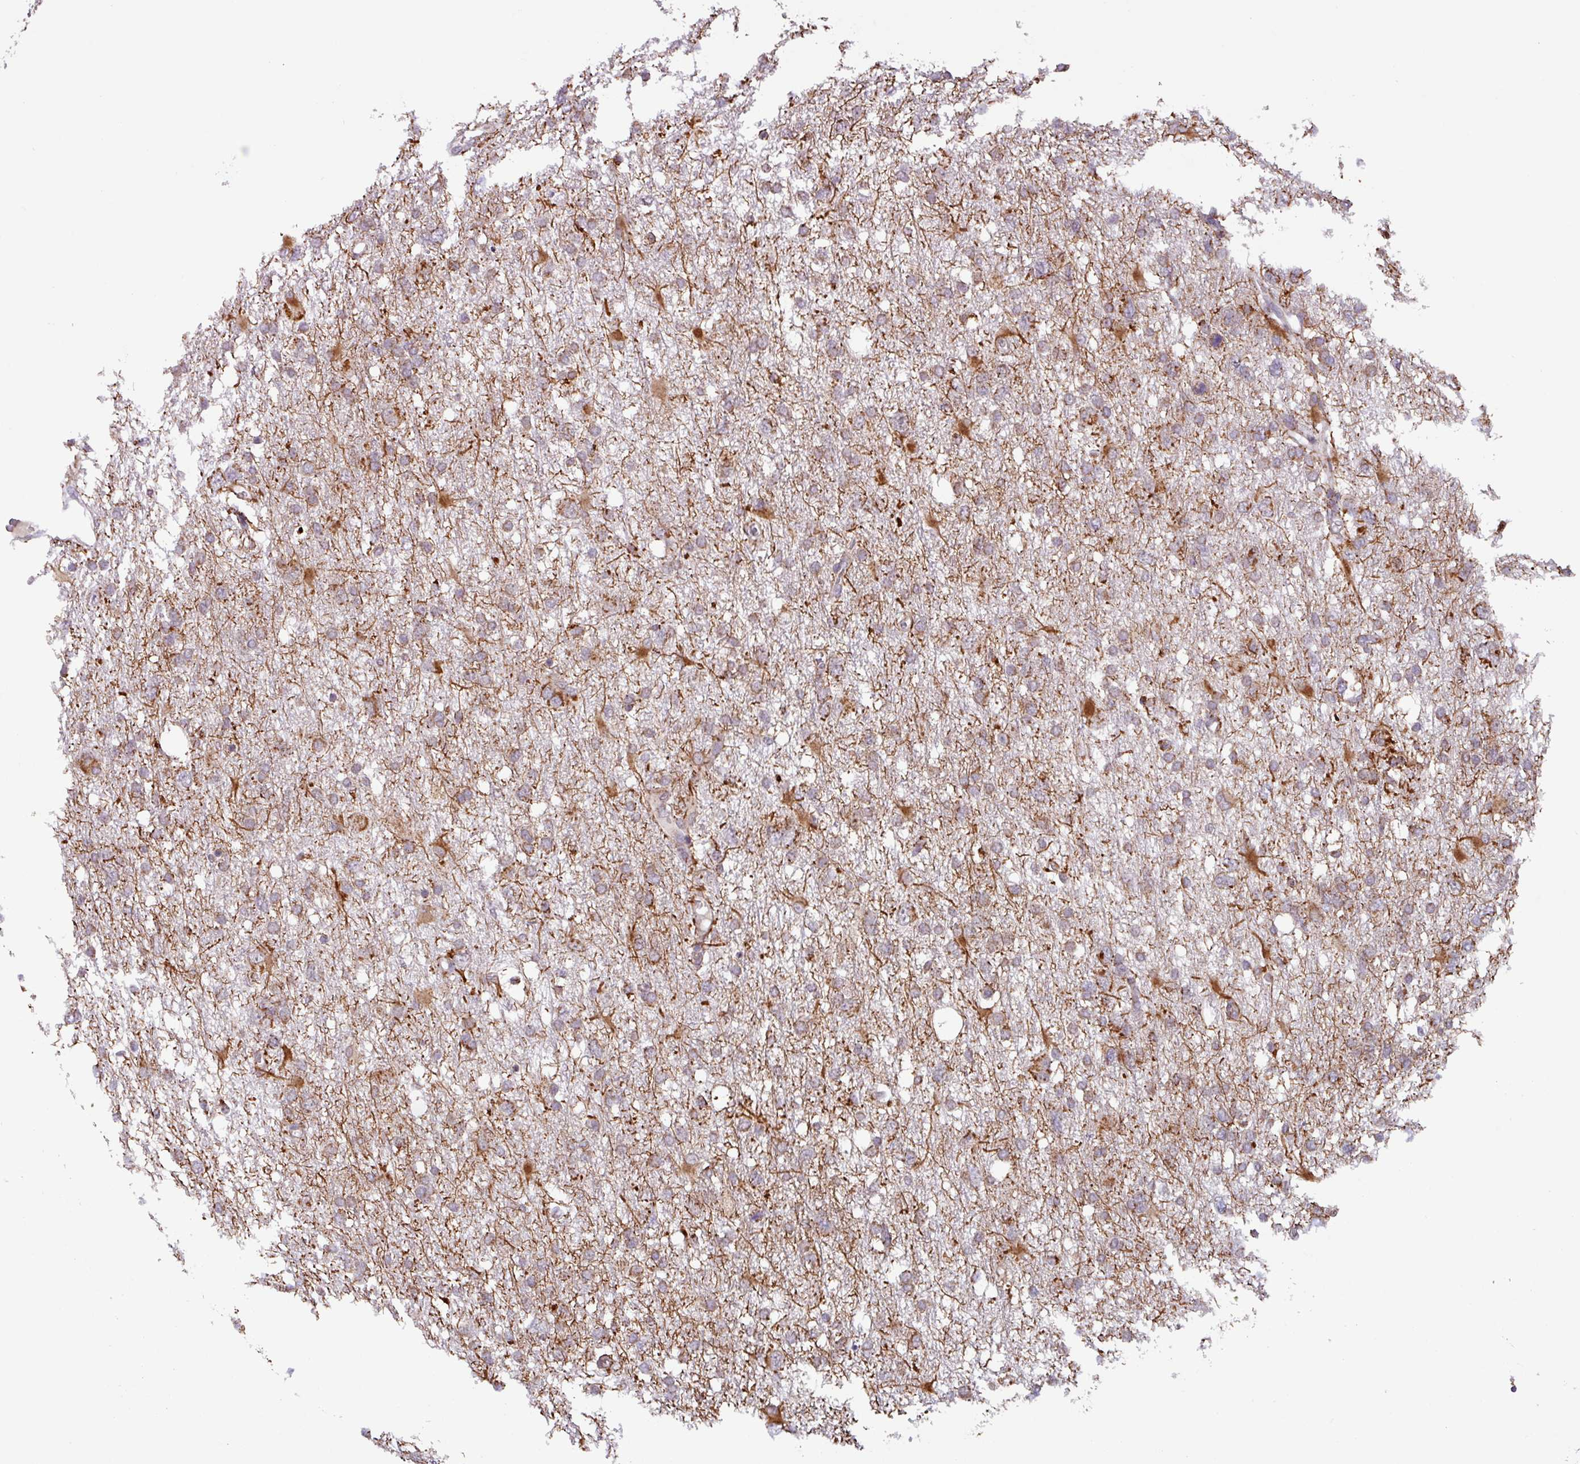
{"staining": {"intensity": "moderate", "quantity": "<25%", "location": "cytoplasmic/membranous"}, "tissue": "glioma", "cell_type": "Tumor cells", "image_type": "cancer", "snomed": [{"axis": "morphology", "description": "Glioma, malignant, High grade"}, {"axis": "topography", "description": "Brain"}], "caption": "Tumor cells display low levels of moderate cytoplasmic/membranous staining in approximately <25% of cells in human glioma.", "gene": "AKIRIN1", "patient": {"sex": "male", "age": 61}}